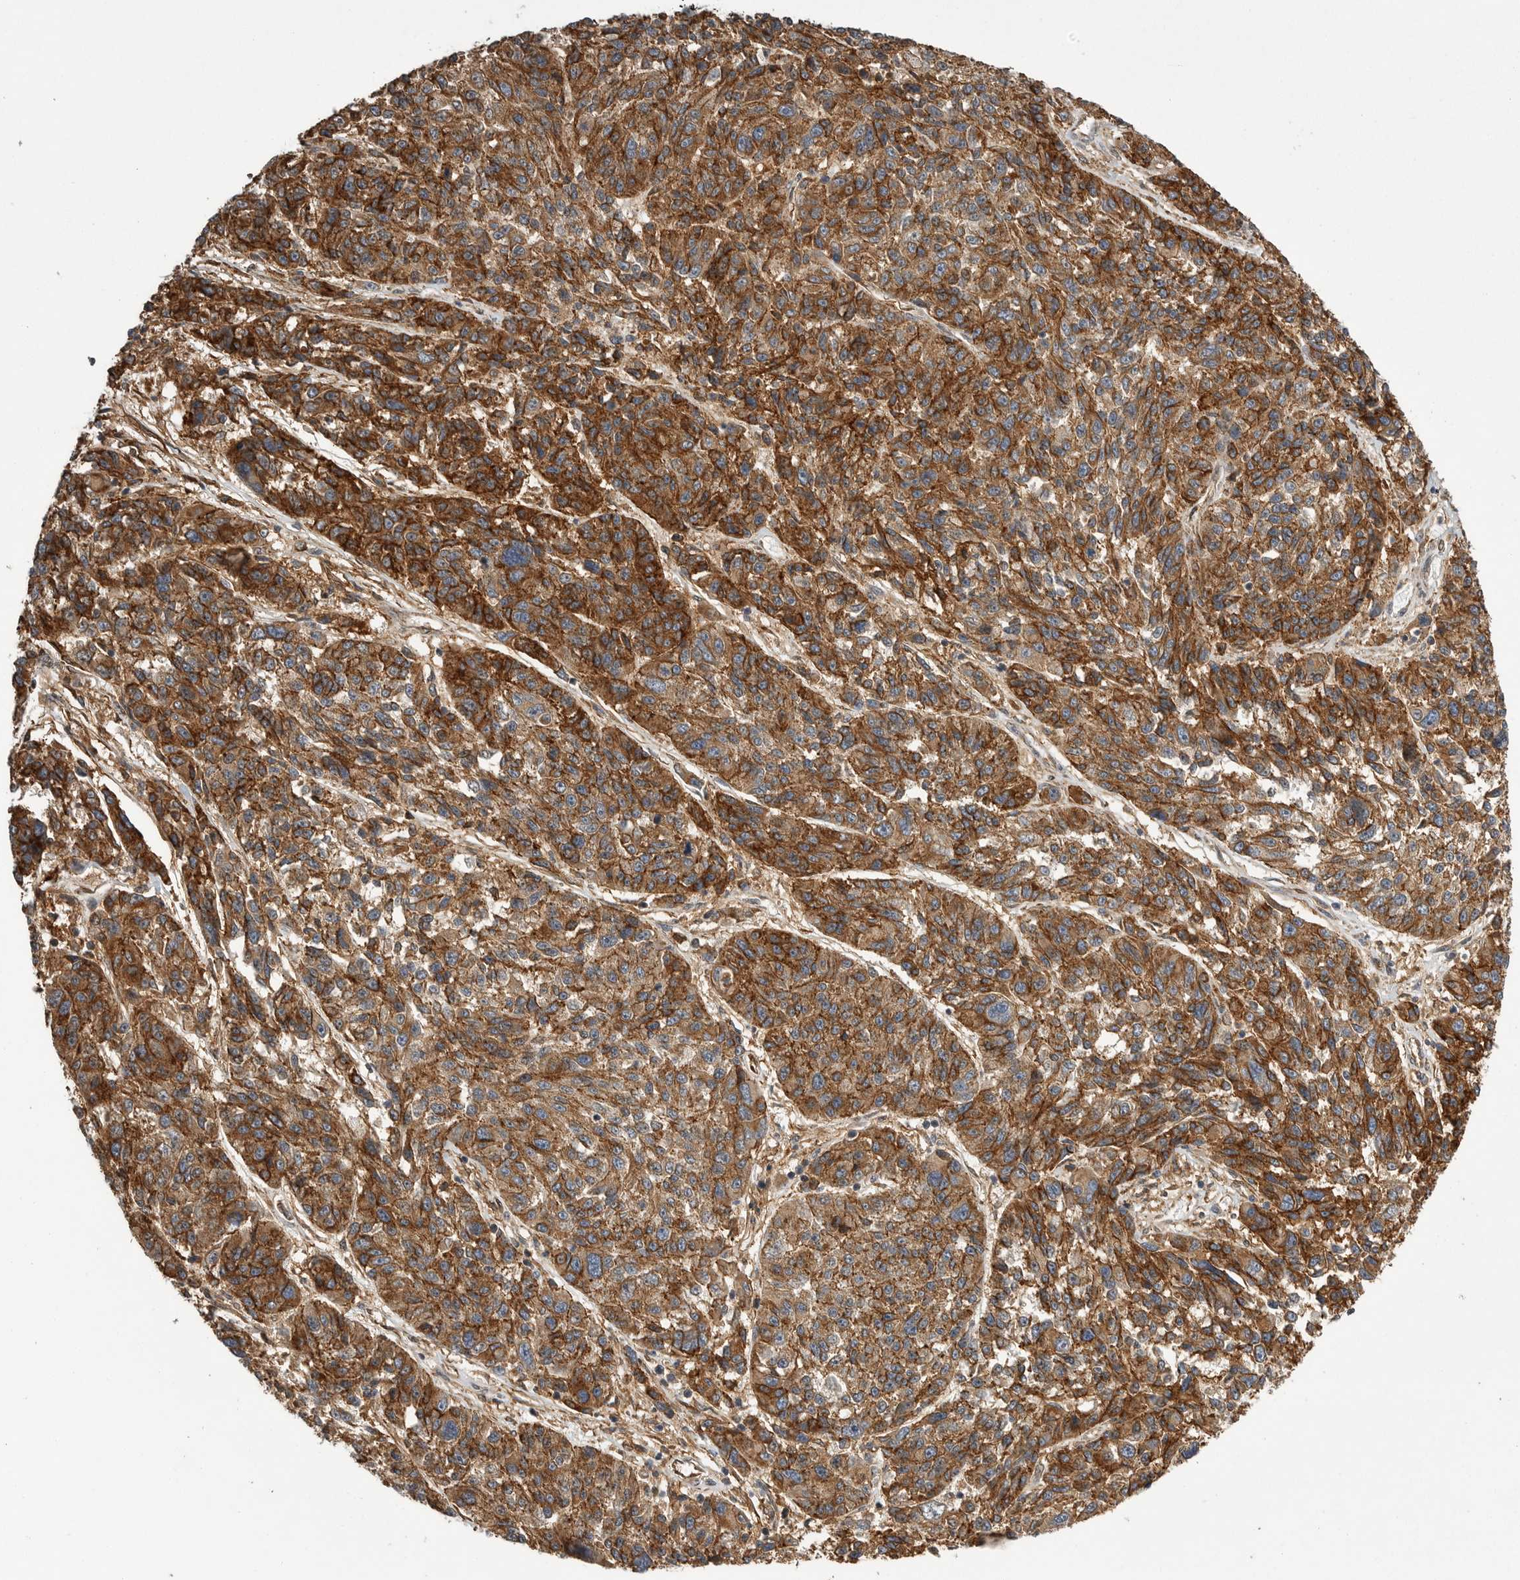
{"staining": {"intensity": "strong", "quantity": ">75%", "location": "cytoplasmic/membranous"}, "tissue": "melanoma", "cell_type": "Tumor cells", "image_type": "cancer", "snomed": [{"axis": "morphology", "description": "Malignant melanoma, NOS"}, {"axis": "topography", "description": "Skin"}], "caption": "Protein expression analysis of human malignant melanoma reveals strong cytoplasmic/membranous expression in approximately >75% of tumor cells. (DAB (3,3'-diaminobenzidine) IHC with brightfield microscopy, high magnification).", "gene": "NECTIN1", "patient": {"sex": "male", "age": 53}}